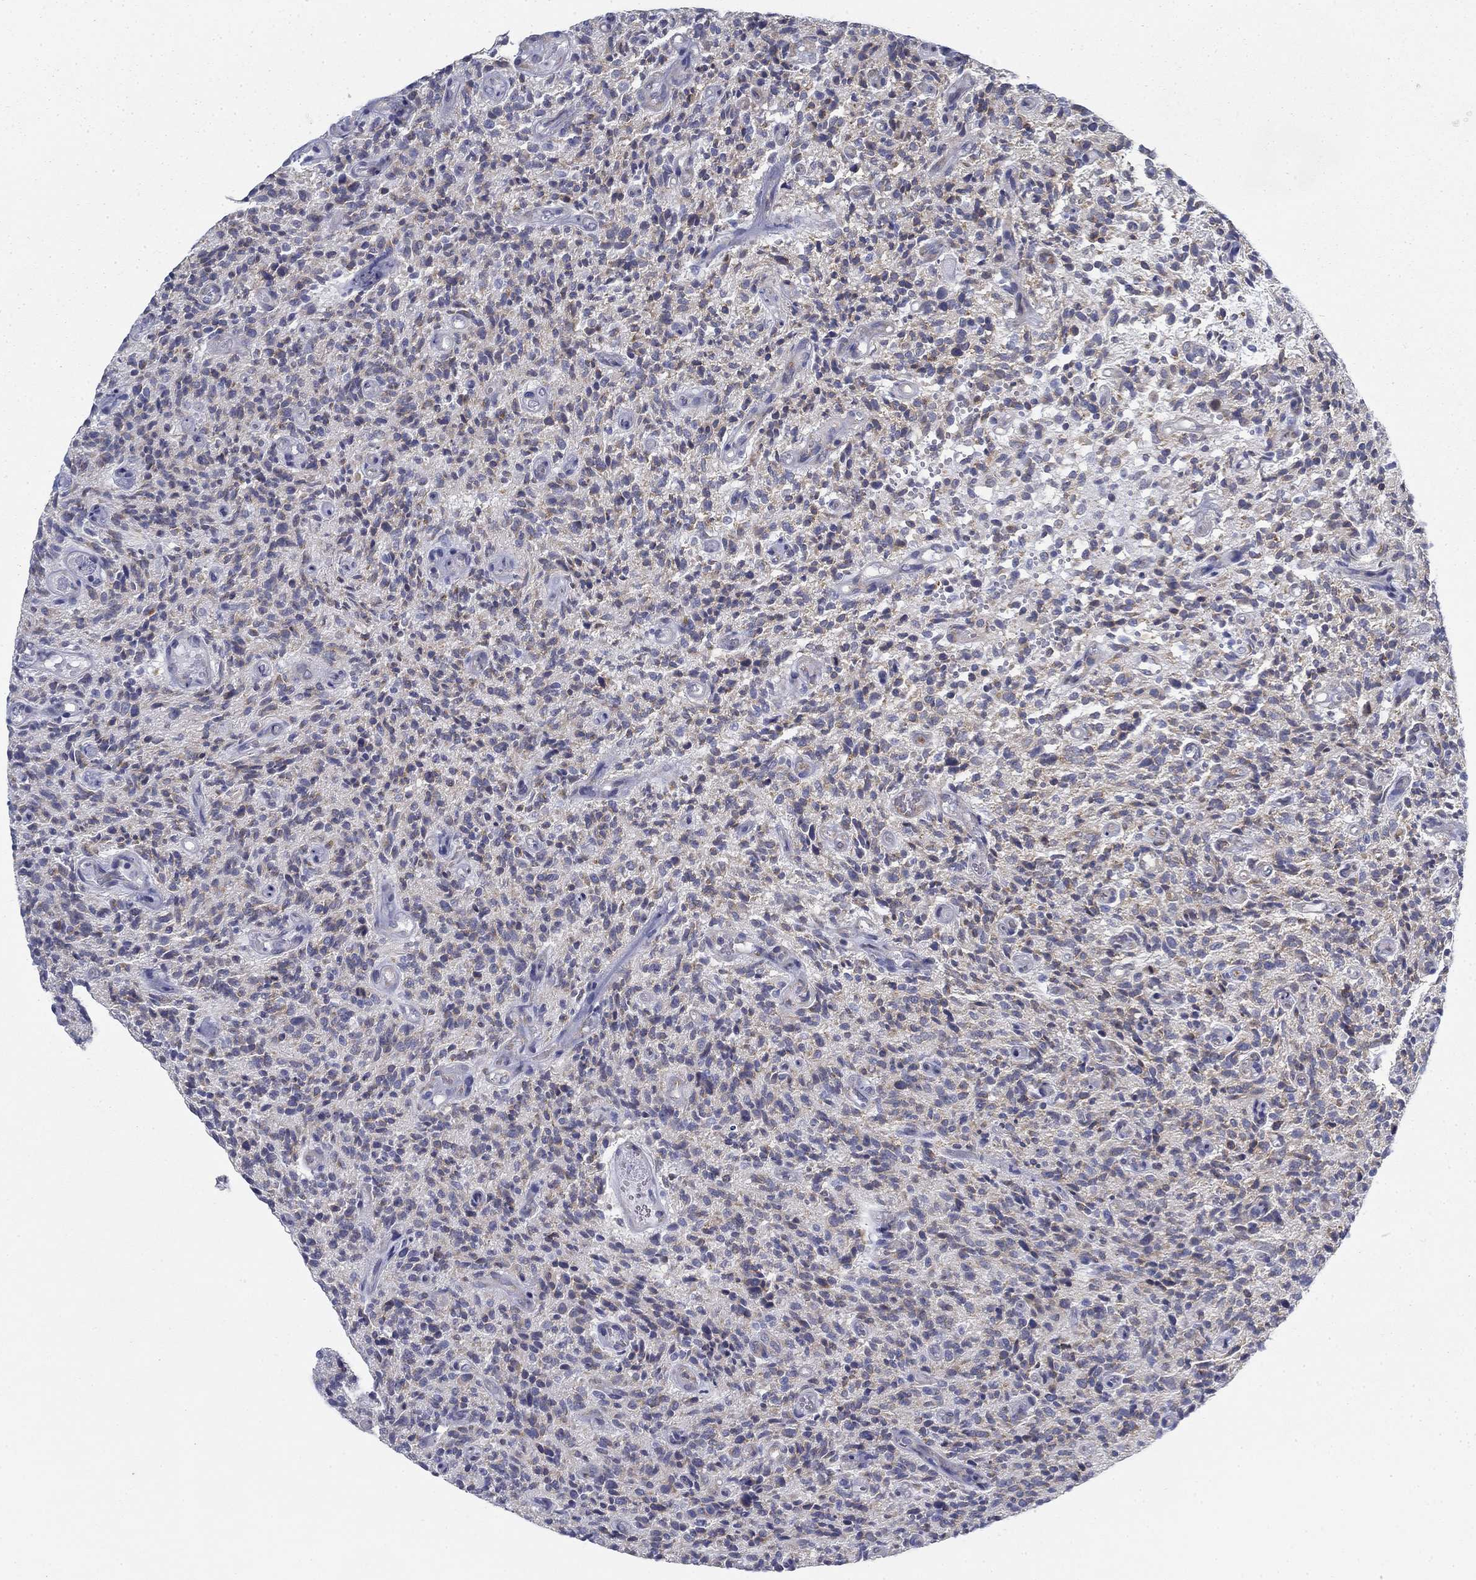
{"staining": {"intensity": "weak", "quantity": "<25%", "location": "cytoplasmic/membranous"}, "tissue": "glioma", "cell_type": "Tumor cells", "image_type": "cancer", "snomed": [{"axis": "morphology", "description": "Glioma, malignant, High grade"}, {"axis": "topography", "description": "Brain"}], "caption": "This image is of malignant glioma (high-grade) stained with immunohistochemistry to label a protein in brown with the nuclei are counter-stained blue. There is no positivity in tumor cells.", "gene": "FXR1", "patient": {"sex": "male", "age": 64}}